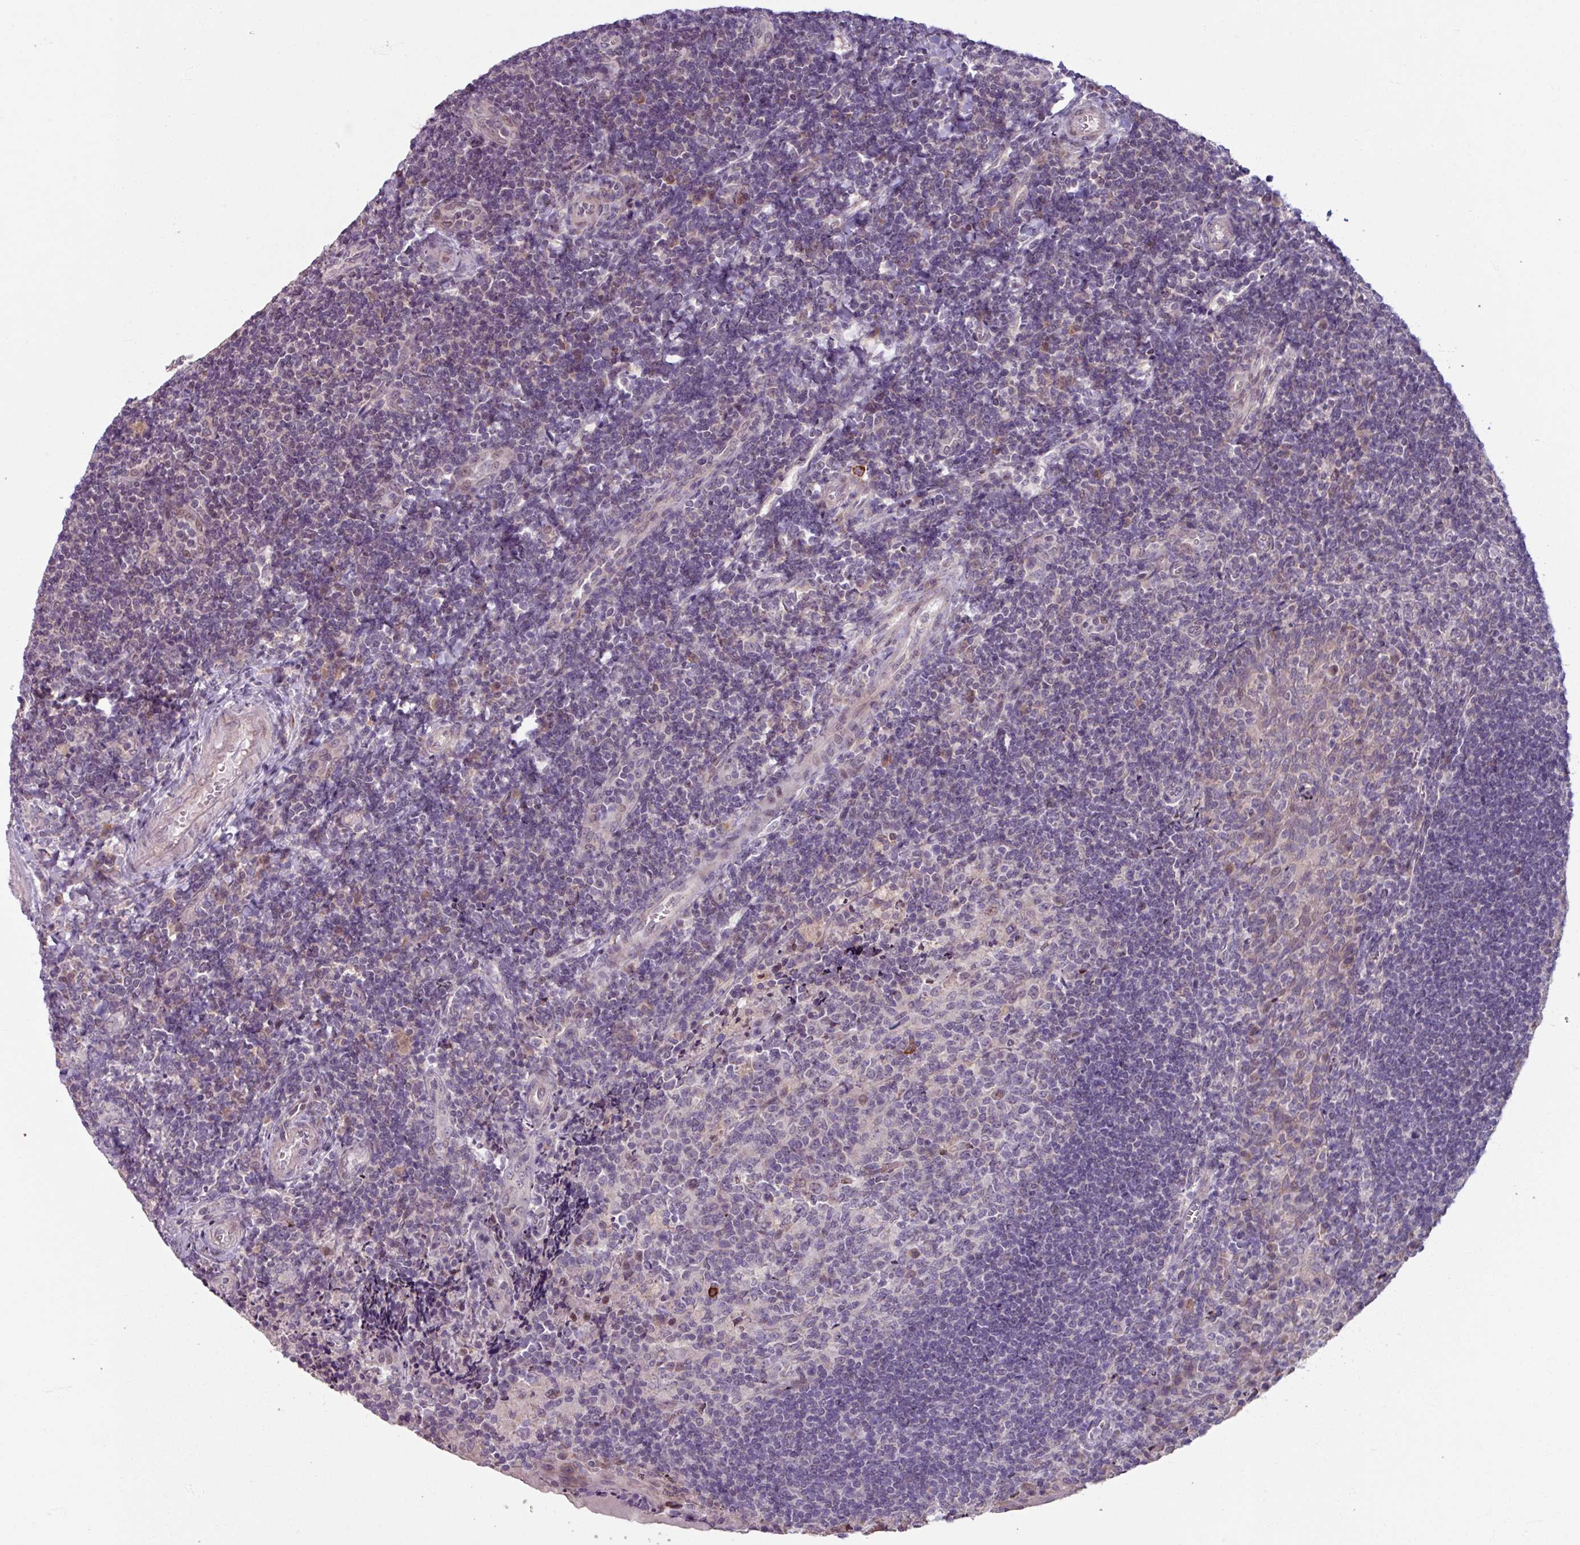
{"staining": {"intensity": "weak", "quantity": "<25%", "location": "nuclear"}, "tissue": "tonsil", "cell_type": "Germinal center cells", "image_type": "normal", "snomed": [{"axis": "morphology", "description": "Normal tissue, NOS"}, {"axis": "topography", "description": "Tonsil"}], "caption": "Tonsil was stained to show a protein in brown. There is no significant positivity in germinal center cells. (Stains: DAB (3,3'-diaminobenzidine) IHC with hematoxylin counter stain, Microscopy: brightfield microscopy at high magnification).", "gene": "OGFOD3", "patient": {"sex": "male", "age": 17}}